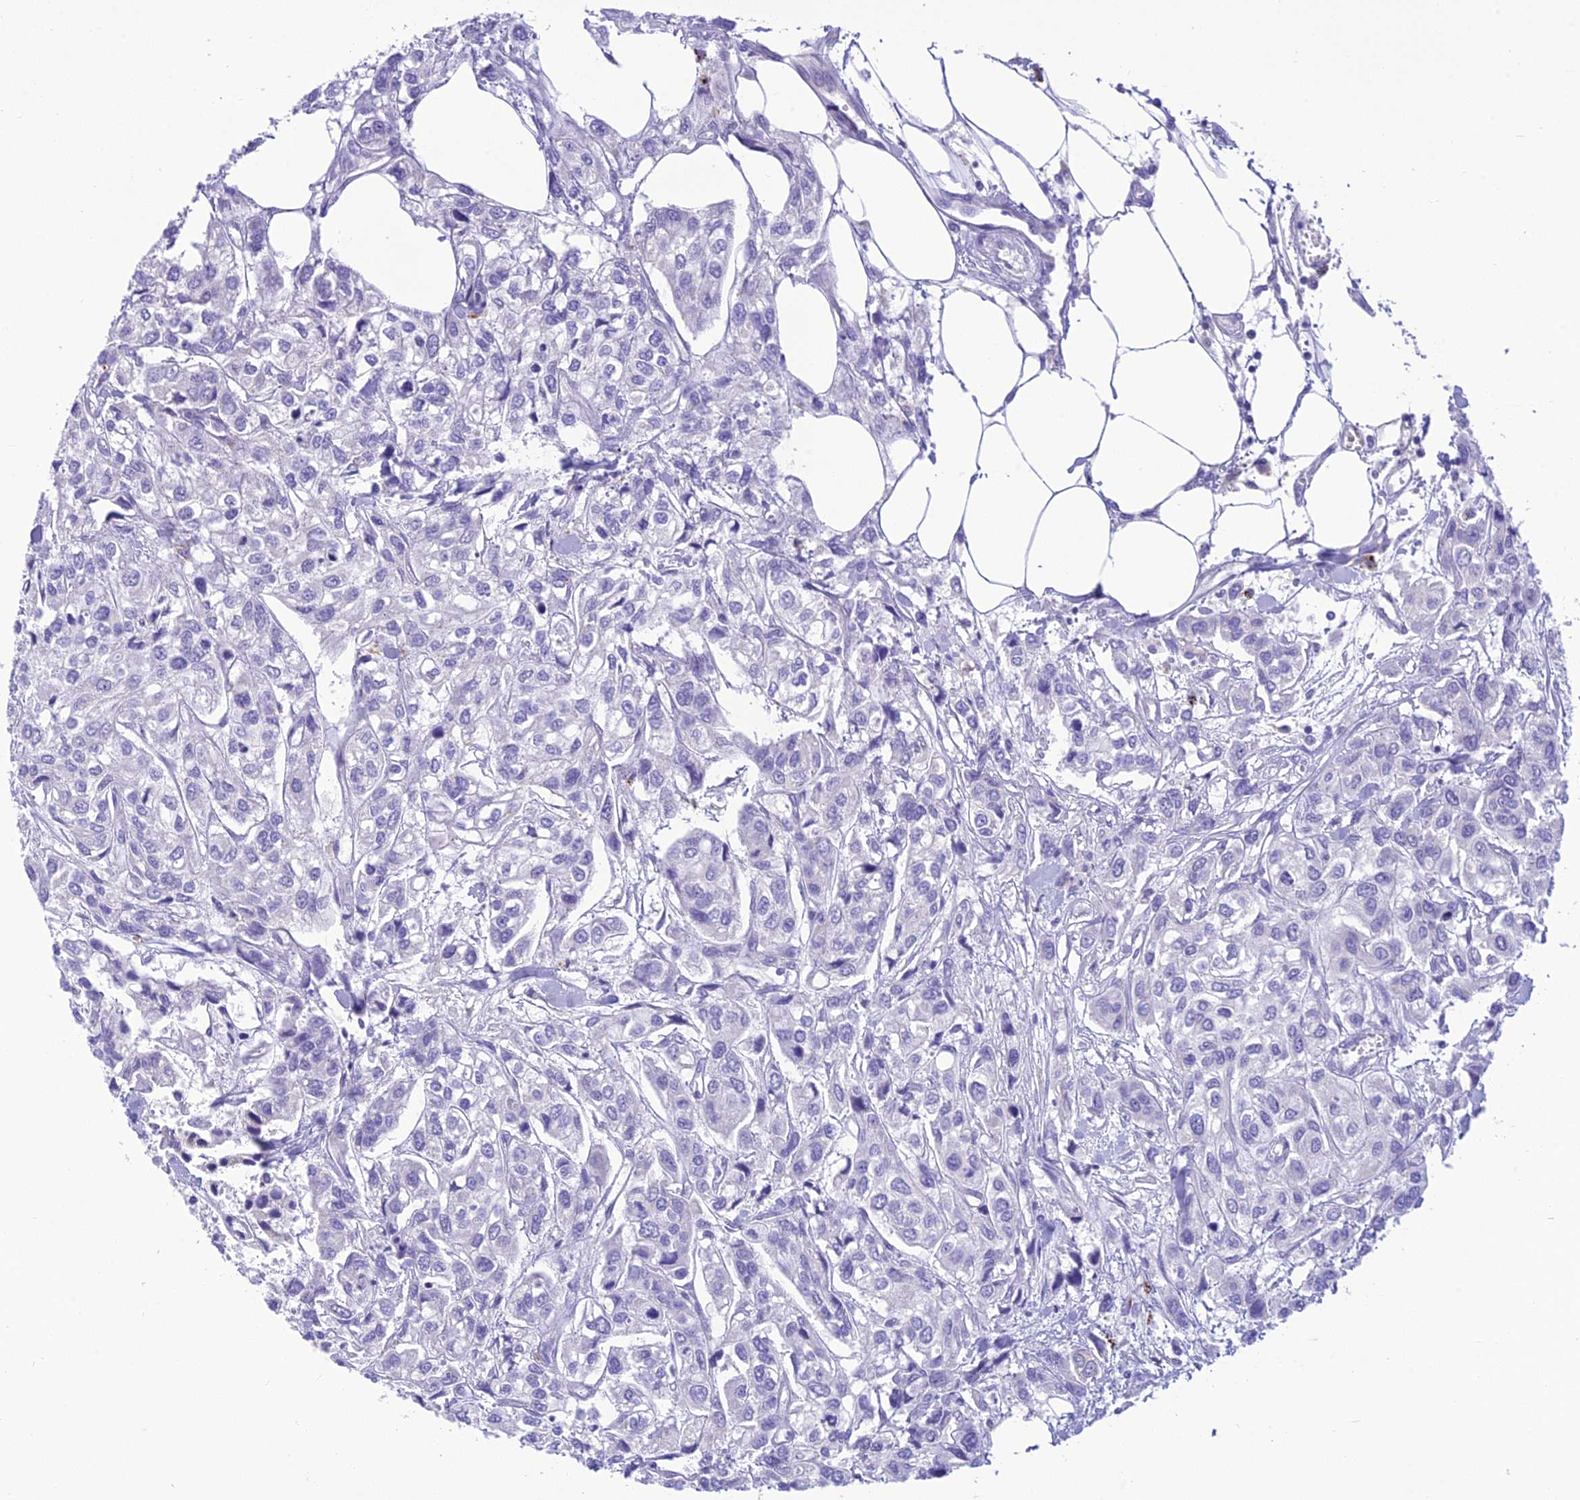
{"staining": {"intensity": "negative", "quantity": "none", "location": "none"}, "tissue": "urothelial cancer", "cell_type": "Tumor cells", "image_type": "cancer", "snomed": [{"axis": "morphology", "description": "Urothelial carcinoma, High grade"}, {"axis": "topography", "description": "Urinary bladder"}], "caption": "There is no significant positivity in tumor cells of high-grade urothelial carcinoma. (Immunohistochemistry (ihc), brightfield microscopy, high magnification).", "gene": "DHDH", "patient": {"sex": "male", "age": 67}}